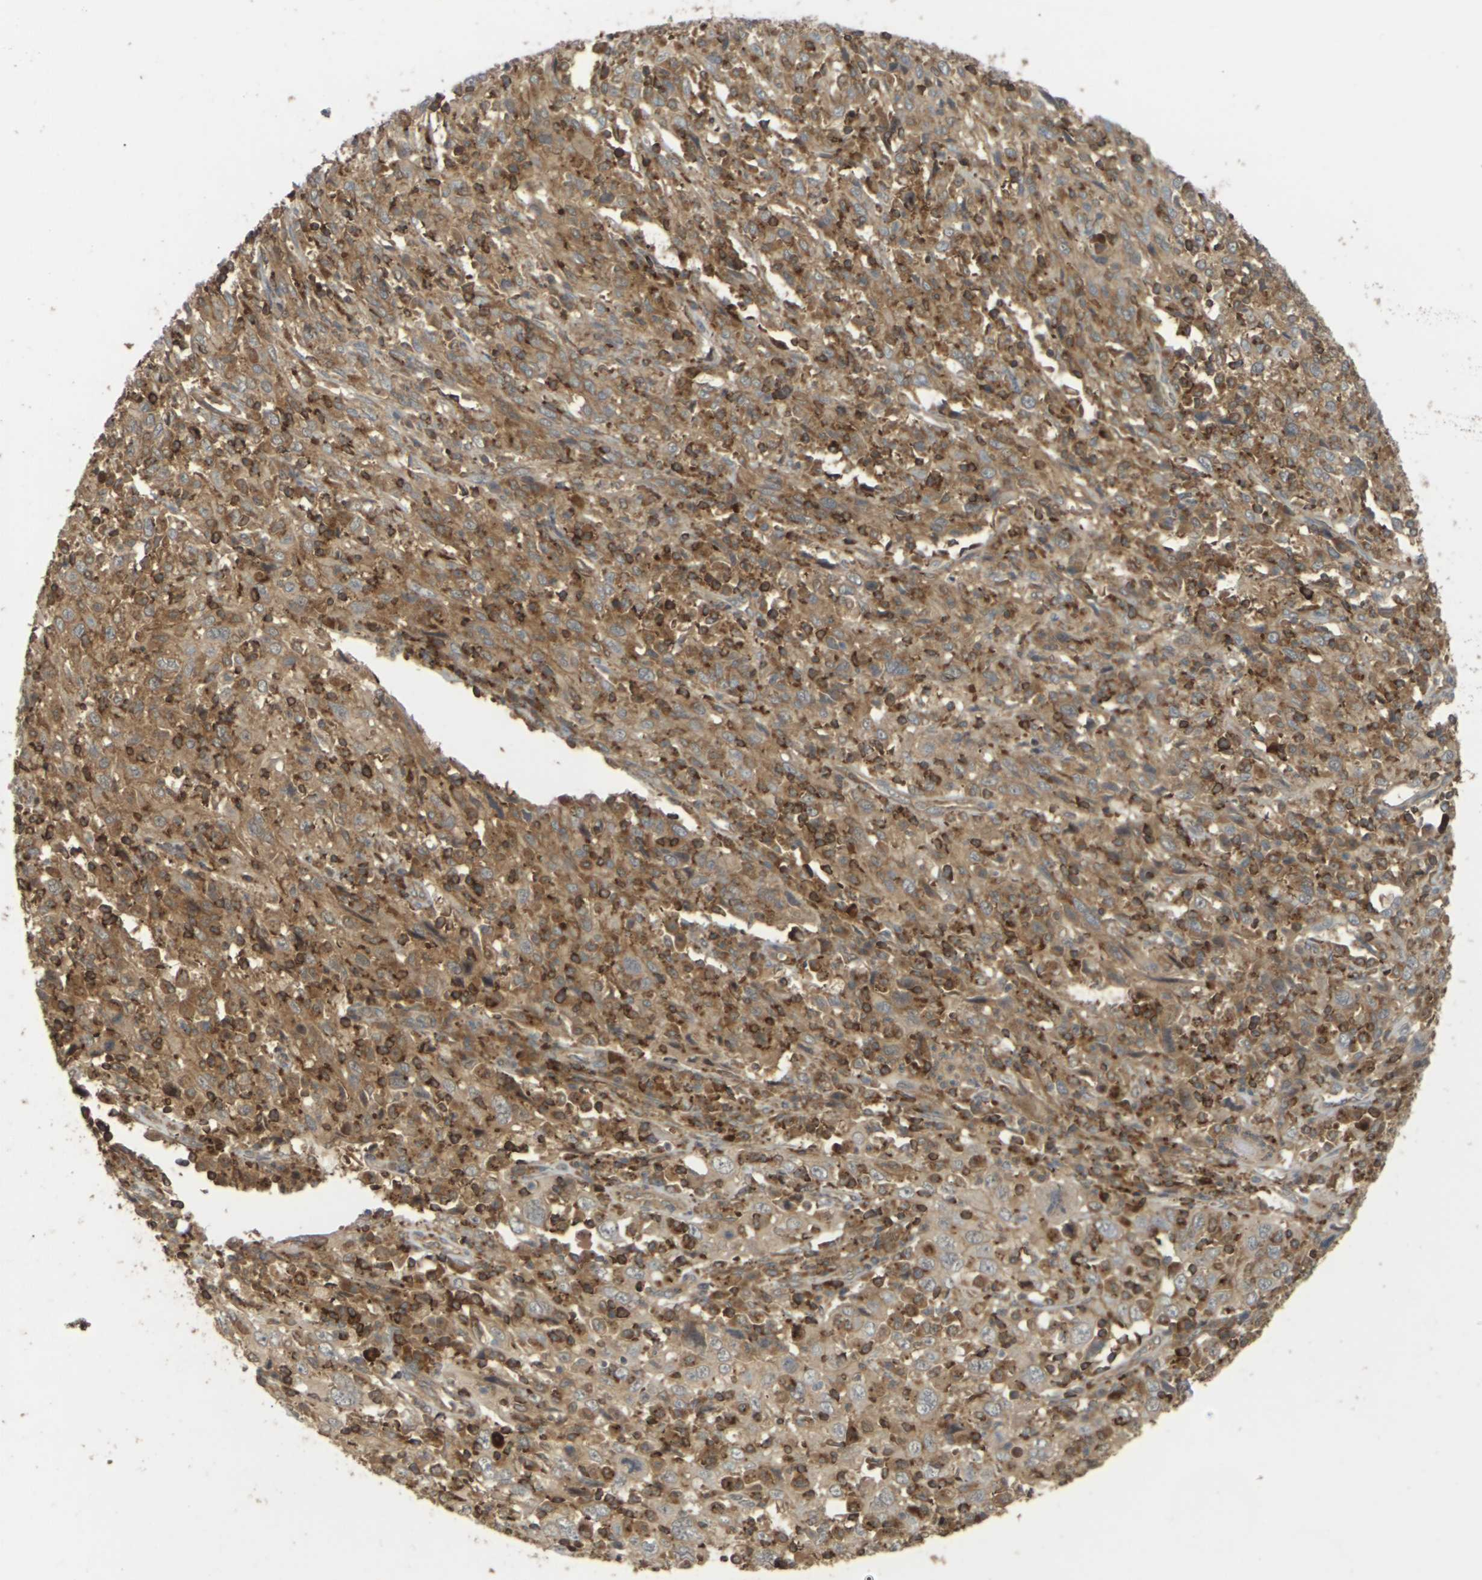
{"staining": {"intensity": "moderate", "quantity": ">75%", "location": "cytoplasmic/membranous"}, "tissue": "cervical cancer", "cell_type": "Tumor cells", "image_type": "cancer", "snomed": [{"axis": "morphology", "description": "Squamous cell carcinoma, NOS"}, {"axis": "topography", "description": "Cervix"}], "caption": "Protein analysis of cervical squamous cell carcinoma tissue reveals moderate cytoplasmic/membranous positivity in about >75% of tumor cells. (Brightfield microscopy of DAB IHC at high magnification).", "gene": "KSR1", "patient": {"sex": "female", "age": 46}}